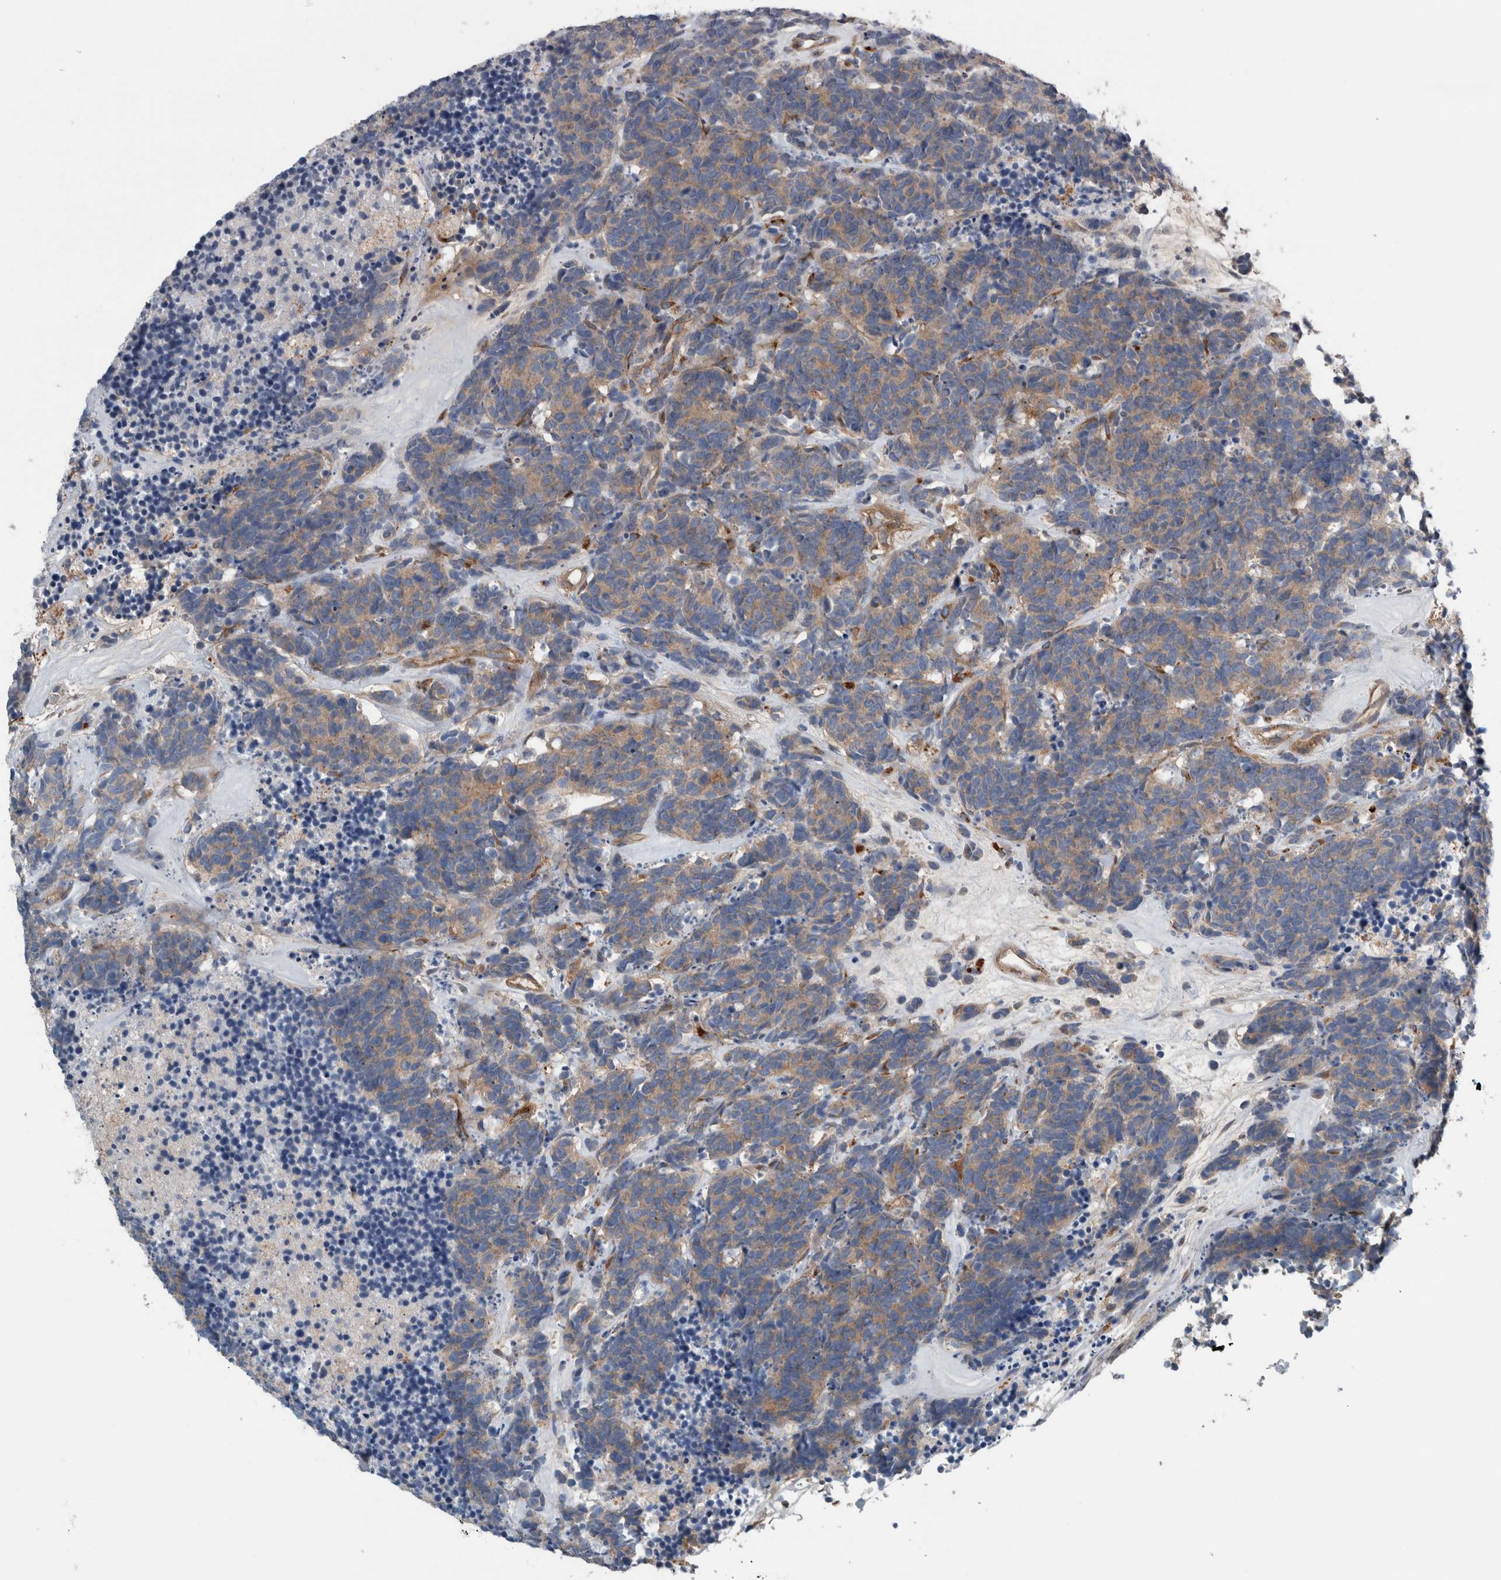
{"staining": {"intensity": "moderate", "quantity": ">75%", "location": "cytoplasmic/membranous"}, "tissue": "carcinoid", "cell_type": "Tumor cells", "image_type": "cancer", "snomed": [{"axis": "morphology", "description": "Carcinoma, NOS"}, {"axis": "morphology", "description": "Carcinoid, malignant, NOS"}, {"axis": "topography", "description": "Urinary bladder"}], "caption": "Immunohistochemistry (IHC) staining of carcinoid, which demonstrates medium levels of moderate cytoplasmic/membranous expression in about >75% of tumor cells indicating moderate cytoplasmic/membranous protein expression. The staining was performed using DAB (3,3'-diaminobenzidine) (brown) for protein detection and nuclei were counterstained in hematoxylin (blue).", "gene": "GLT8D2", "patient": {"sex": "male", "age": 57}}